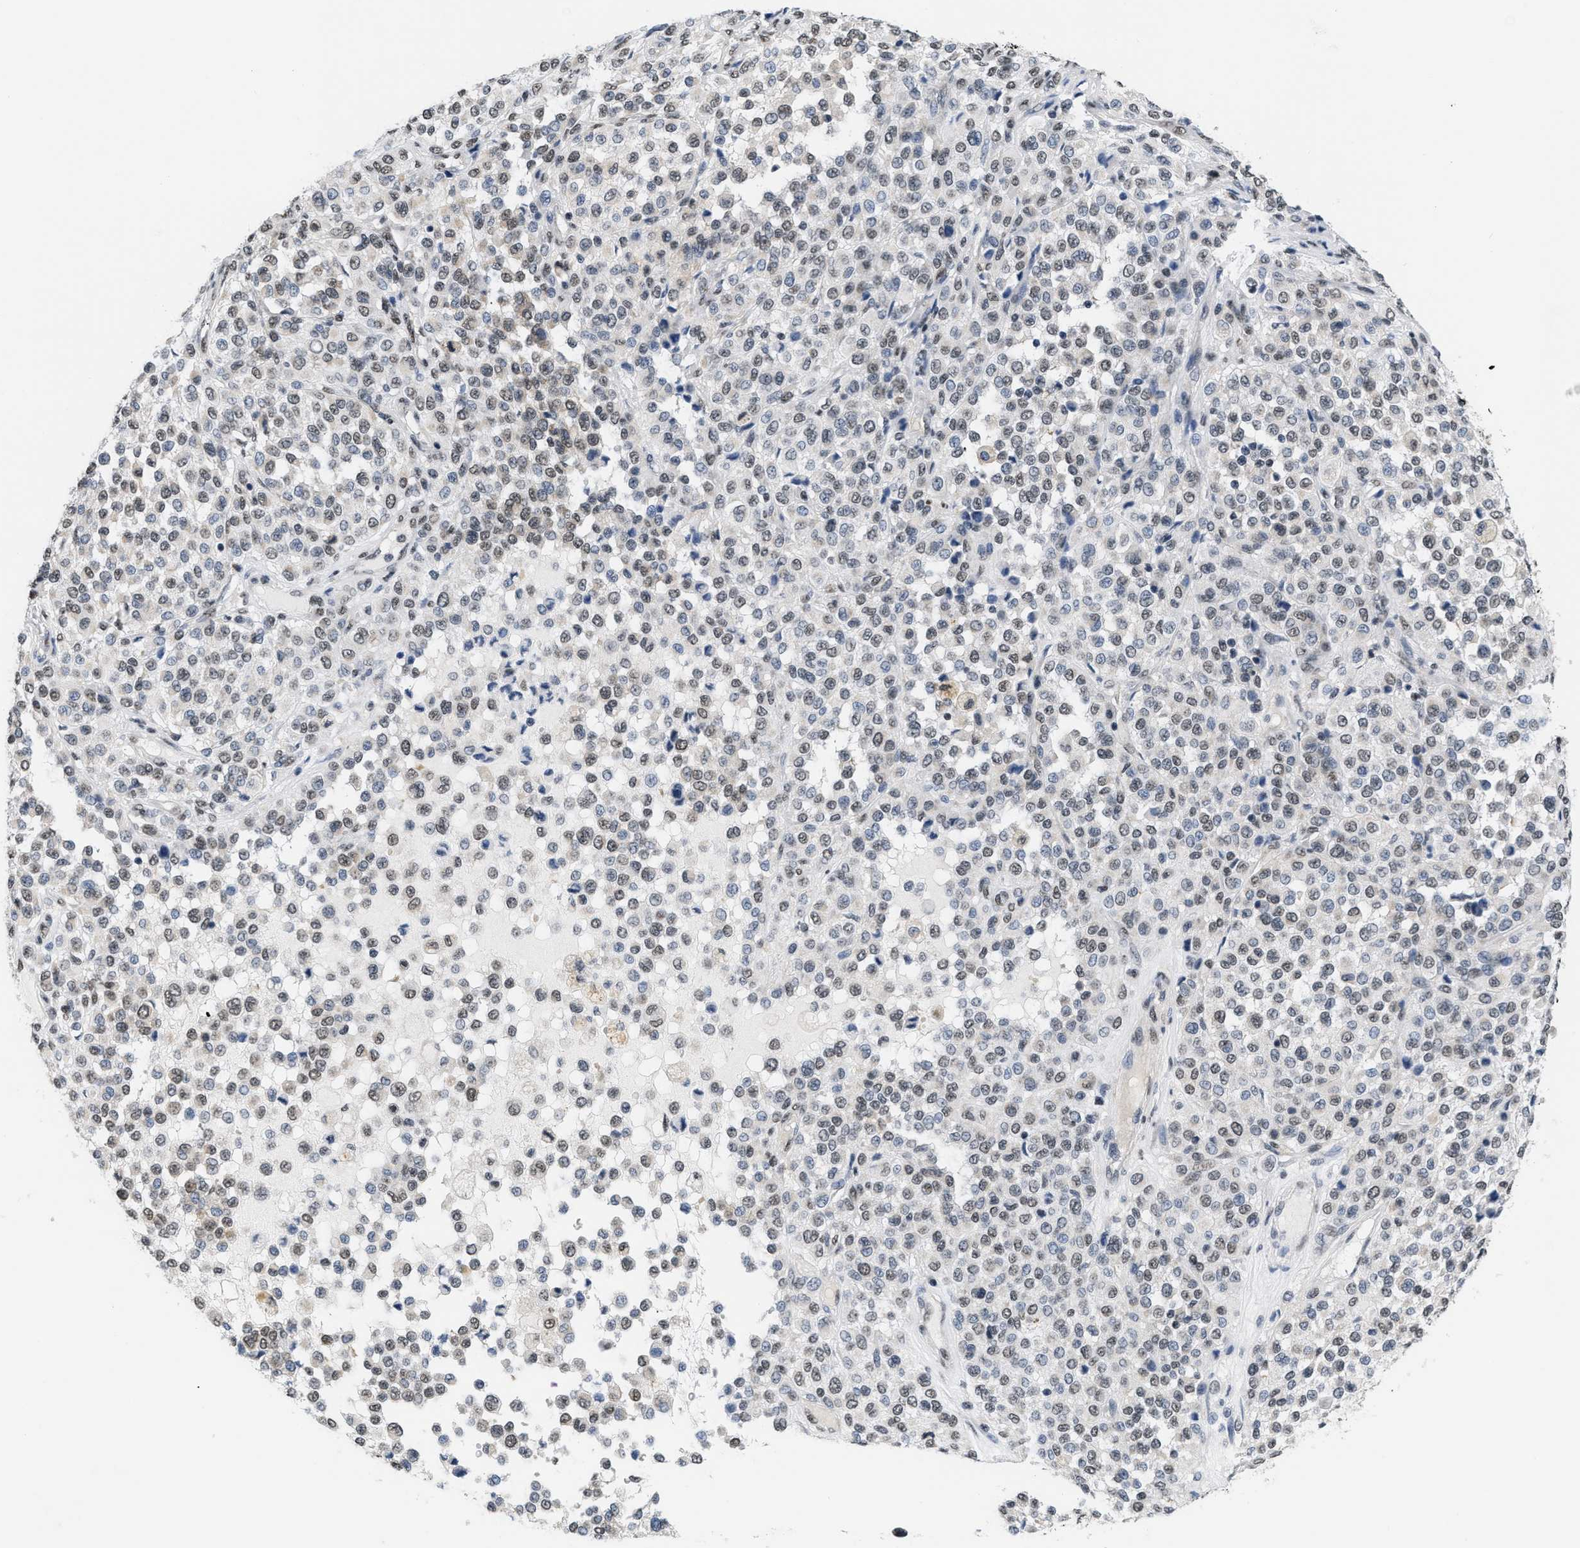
{"staining": {"intensity": "weak", "quantity": ">75%", "location": "nuclear"}, "tissue": "melanoma", "cell_type": "Tumor cells", "image_type": "cancer", "snomed": [{"axis": "morphology", "description": "Malignant melanoma, Metastatic site"}, {"axis": "topography", "description": "Pancreas"}], "caption": "Immunohistochemical staining of malignant melanoma (metastatic site) demonstrates low levels of weak nuclear staining in about >75% of tumor cells.", "gene": "RAF1", "patient": {"sex": "female", "age": 30}}